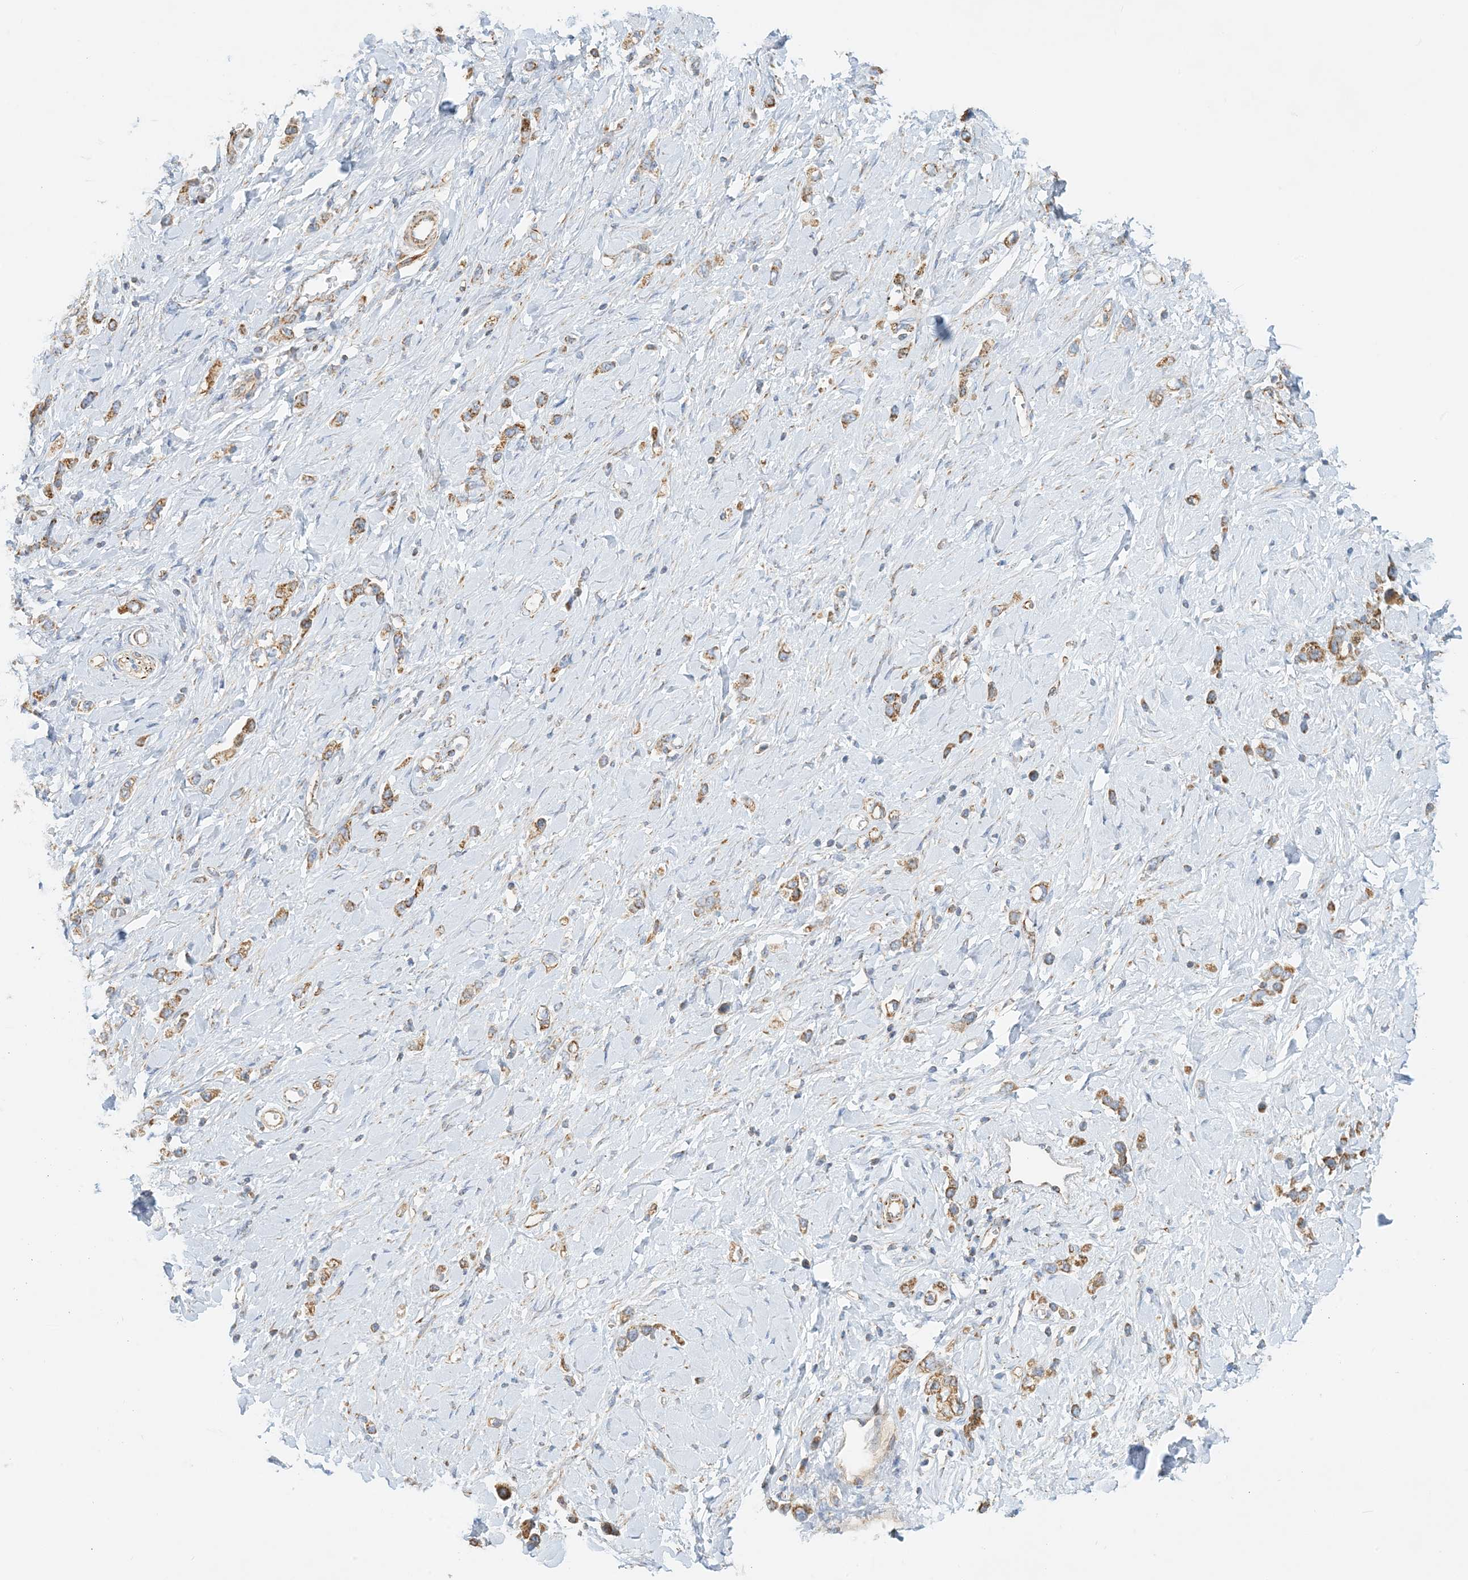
{"staining": {"intensity": "moderate", "quantity": ">75%", "location": "cytoplasmic/membranous"}, "tissue": "stomach cancer", "cell_type": "Tumor cells", "image_type": "cancer", "snomed": [{"axis": "morphology", "description": "Normal tissue, NOS"}, {"axis": "morphology", "description": "Adenocarcinoma, NOS"}, {"axis": "topography", "description": "Stomach, upper"}, {"axis": "topography", "description": "Stomach"}], "caption": "Adenocarcinoma (stomach) stained for a protein (brown) displays moderate cytoplasmic/membranous positive staining in approximately >75% of tumor cells.", "gene": "COA3", "patient": {"sex": "female", "age": 65}}